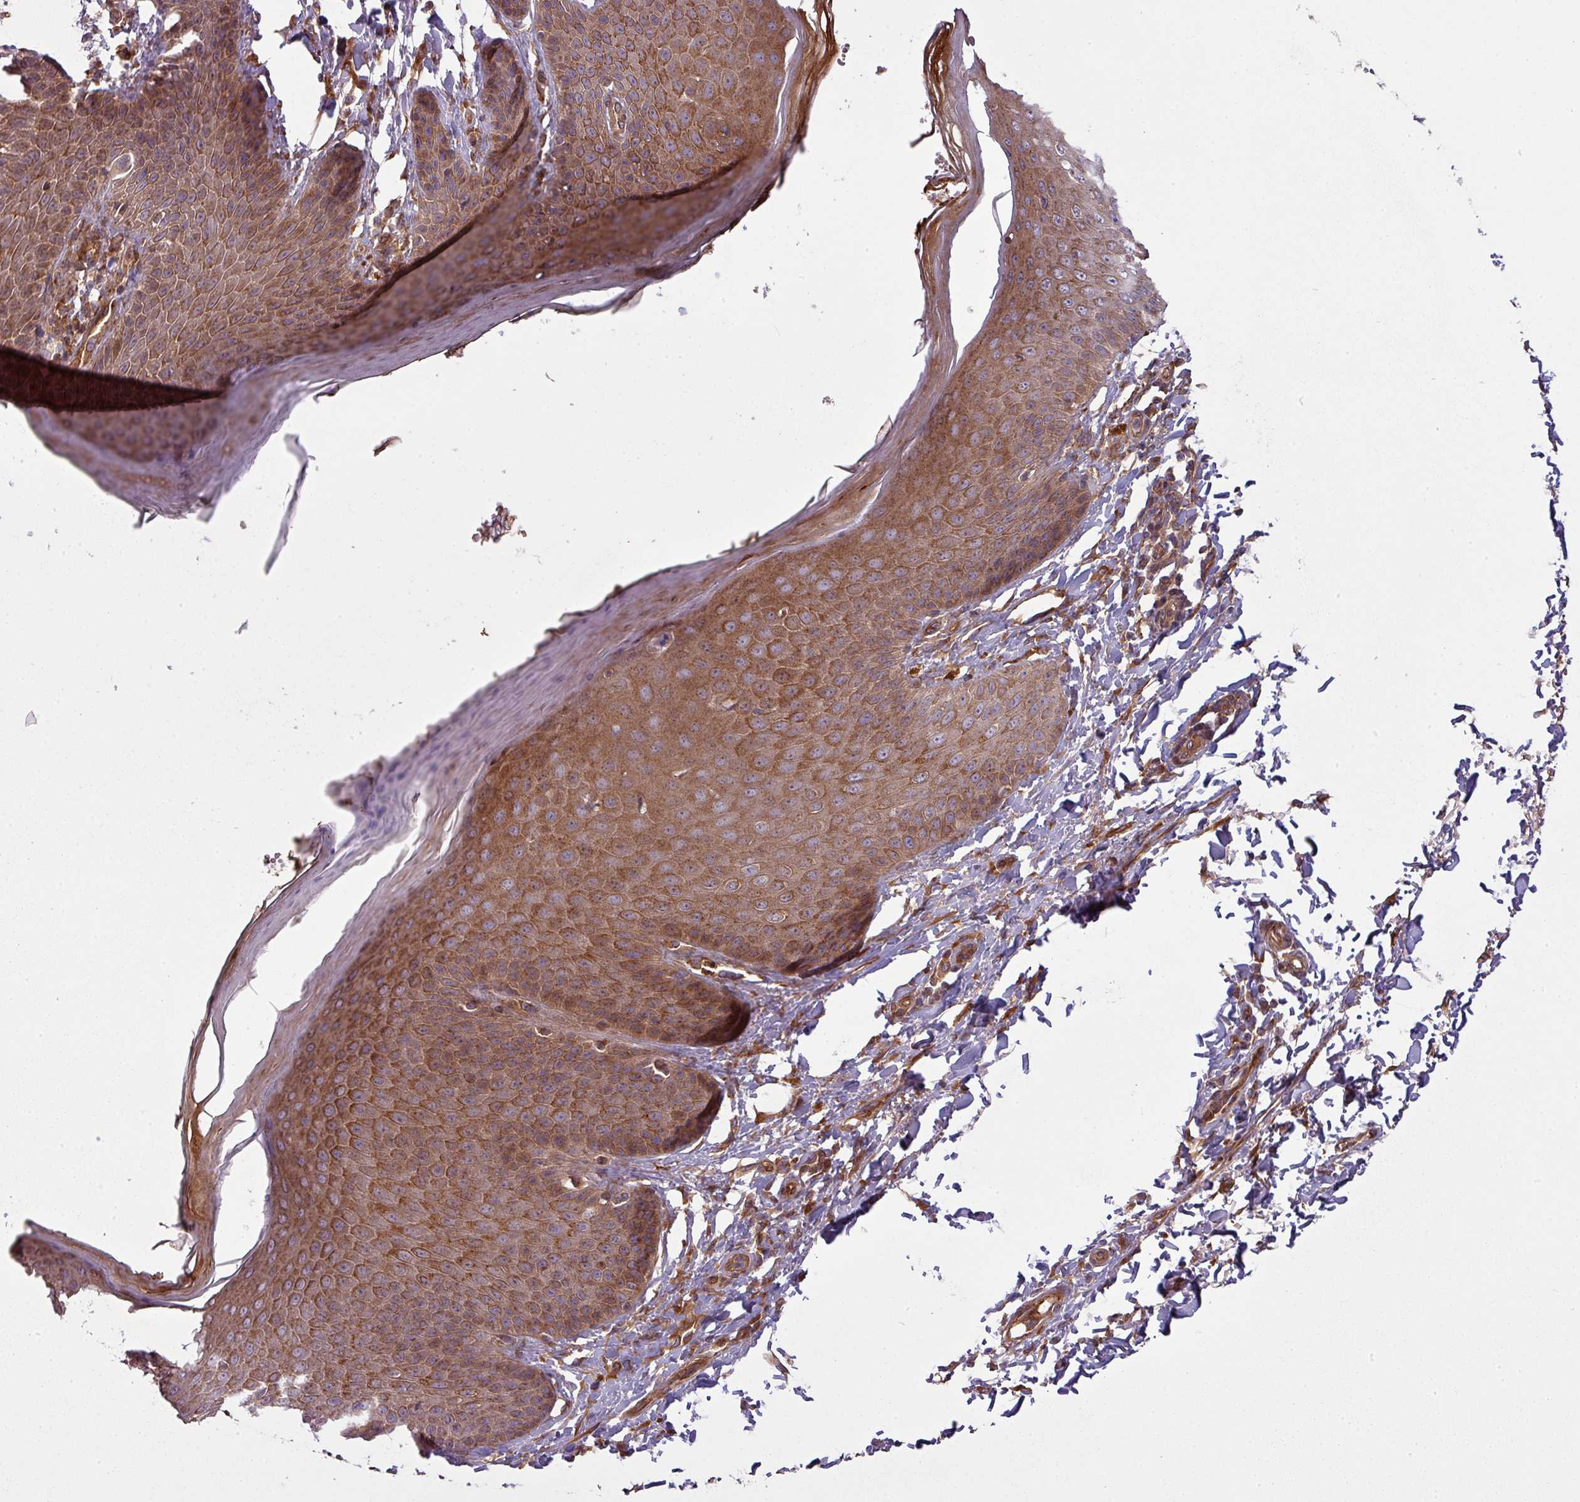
{"staining": {"intensity": "strong", "quantity": ">75%", "location": "cytoplasmic/membranous,nuclear"}, "tissue": "skin", "cell_type": "Epidermal cells", "image_type": "normal", "snomed": [{"axis": "morphology", "description": "Normal tissue, NOS"}, {"axis": "topography", "description": "Peripheral nerve tissue"}], "caption": "Immunohistochemistry (DAB) staining of benign skin reveals strong cytoplasmic/membranous,nuclear protein expression in approximately >75% of epidermal cells. (IHC, brightfield microscopy, high magnification).", "gene": "SNRNP25", "patient": {"sex": "male", "age": 51}}